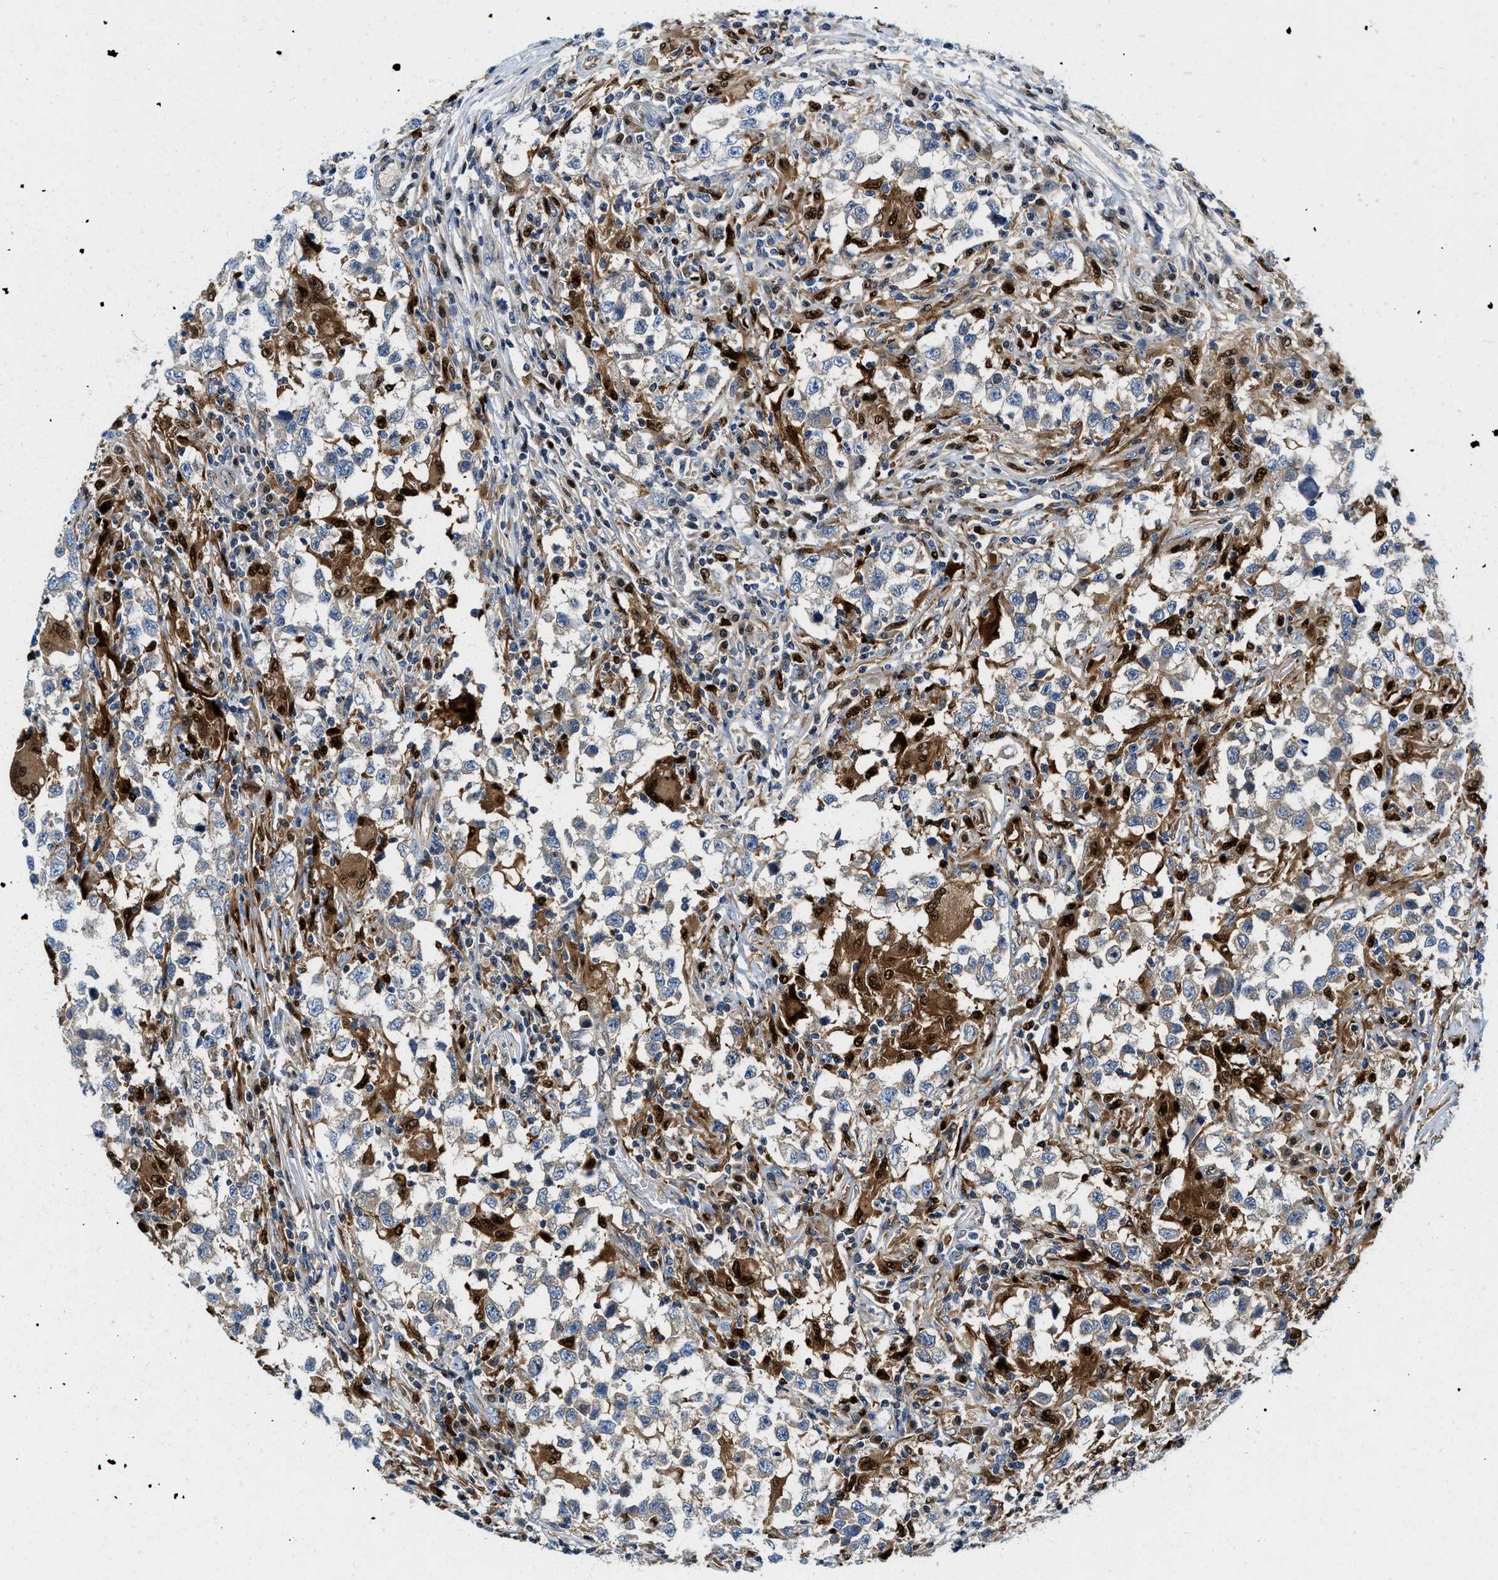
{"staining": {"intensity": "weak", "quantity": "<25%", "location": "cytoplasmic/membranous"}, "tissue": "testis cancer", "cell_type": "Tumor cells", "image_type": "cancer", "snomed": [{"axis": "morphology", "description": "Carcinoma, Embryonal, NOS"}, {"axis": "topography", "description": "Testis"}], "caption": "An immunohistochemistry photomicrograph of testis cancer (embryonal carcinoma) is shown. There is no staining in tumor cells of testis cancer (embryonal carcinoma).", "gene": "LTA4H", "patient": {"sex": "male", "age": 21}}